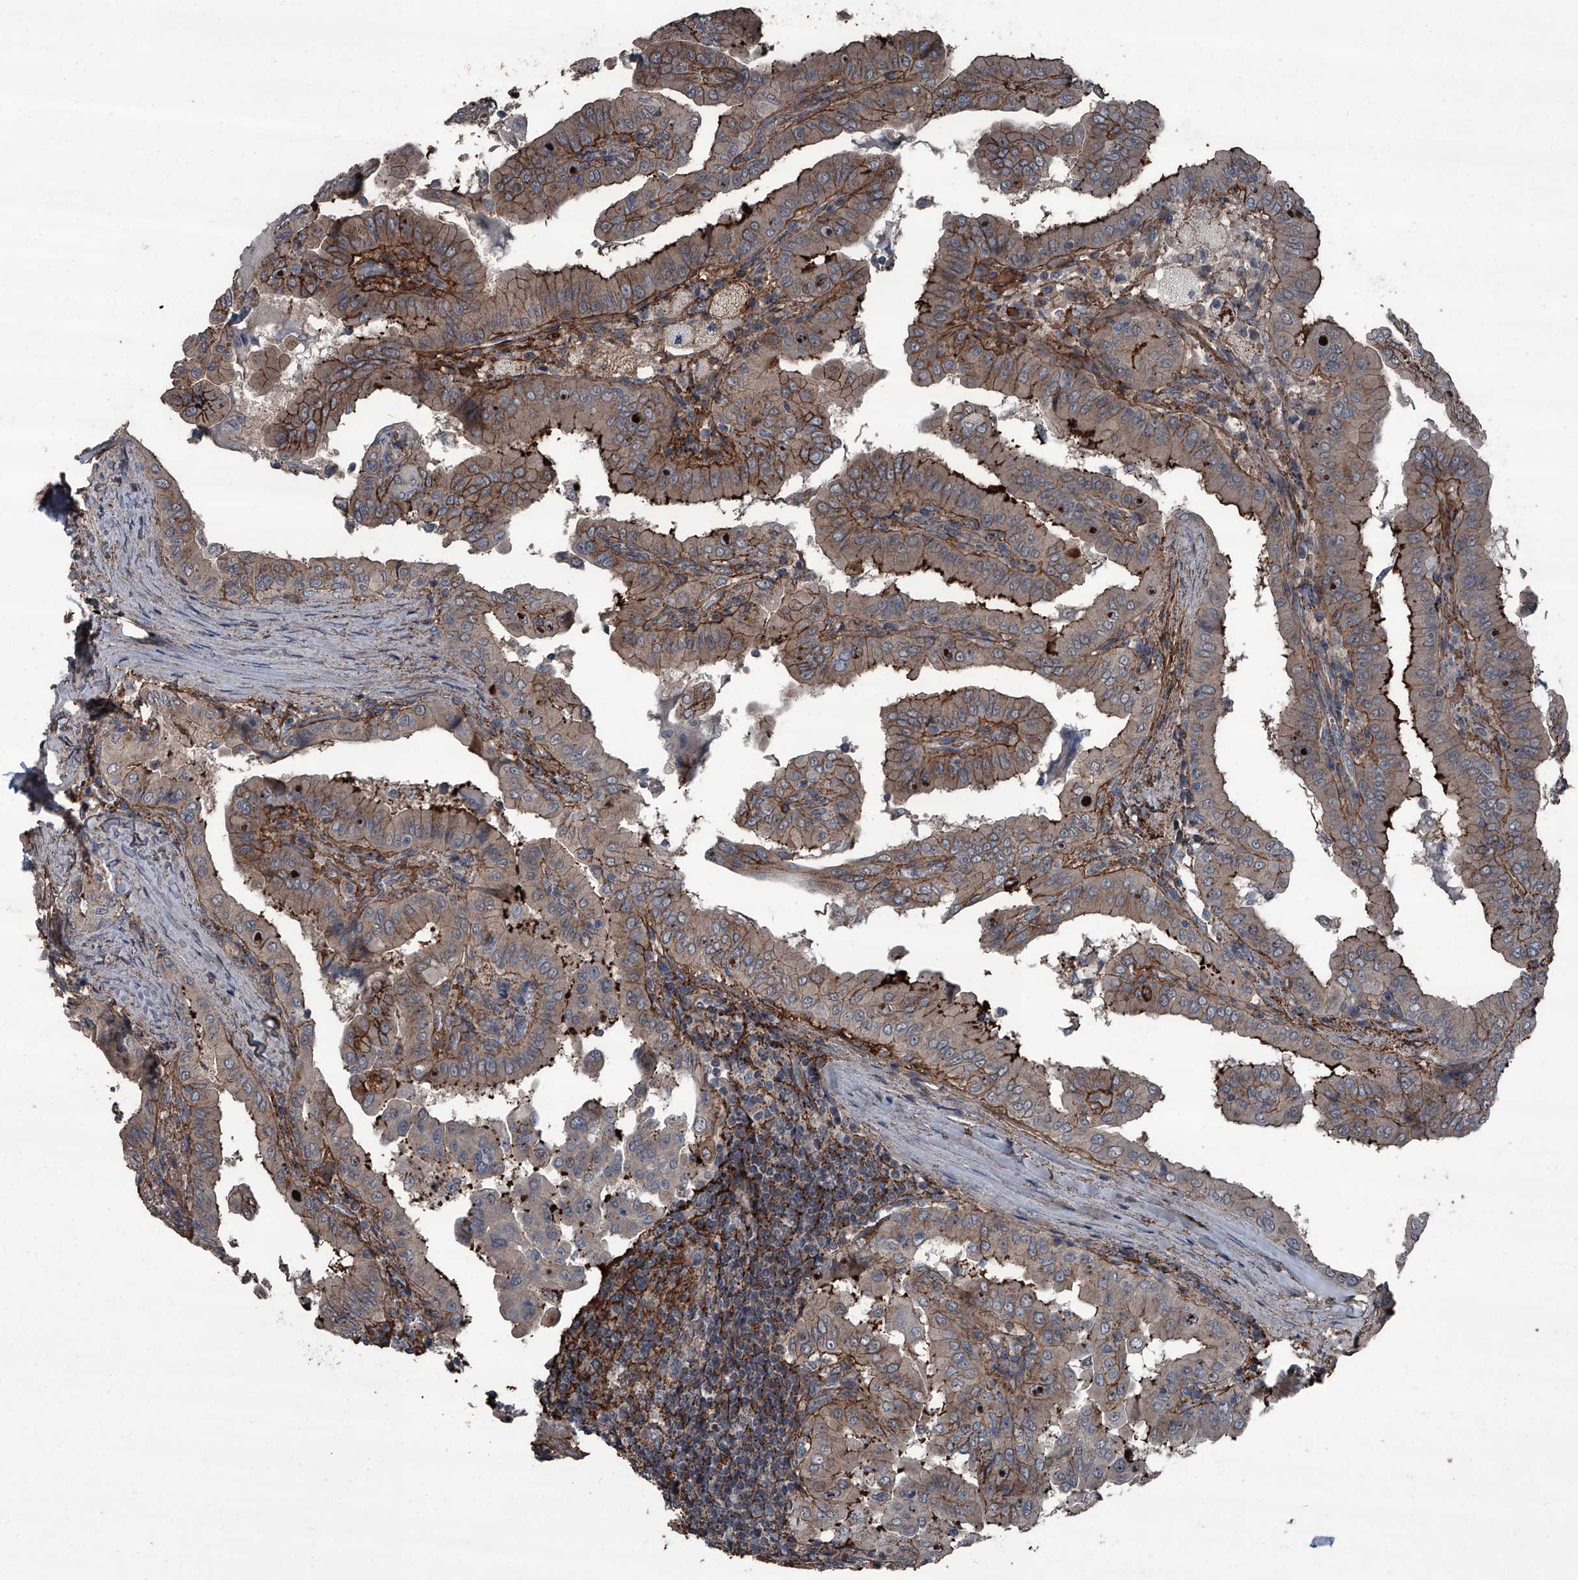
{"staining": {"intensity": "moderate", "quantity": "25%-75%", "location": "cytoplasmic/membranous"}, "tissue": "thyroid cancer", "cell_type": "Tumor cells", "image_type": "cancer", "snomed": [{"axis": "morphology", "description": "Papillary adenocarcinoma, NOS"}, {"axis": "topography", "description": "Thyroid gland"}], "caption": "The histopathology image reveals staining of thyroid cancer, revealing moderate cytoplasmic/membranous protein staining (brown color) within tumor cells.", "gene": "OARD1", "patient": {"sex": "male", "age": 33}}